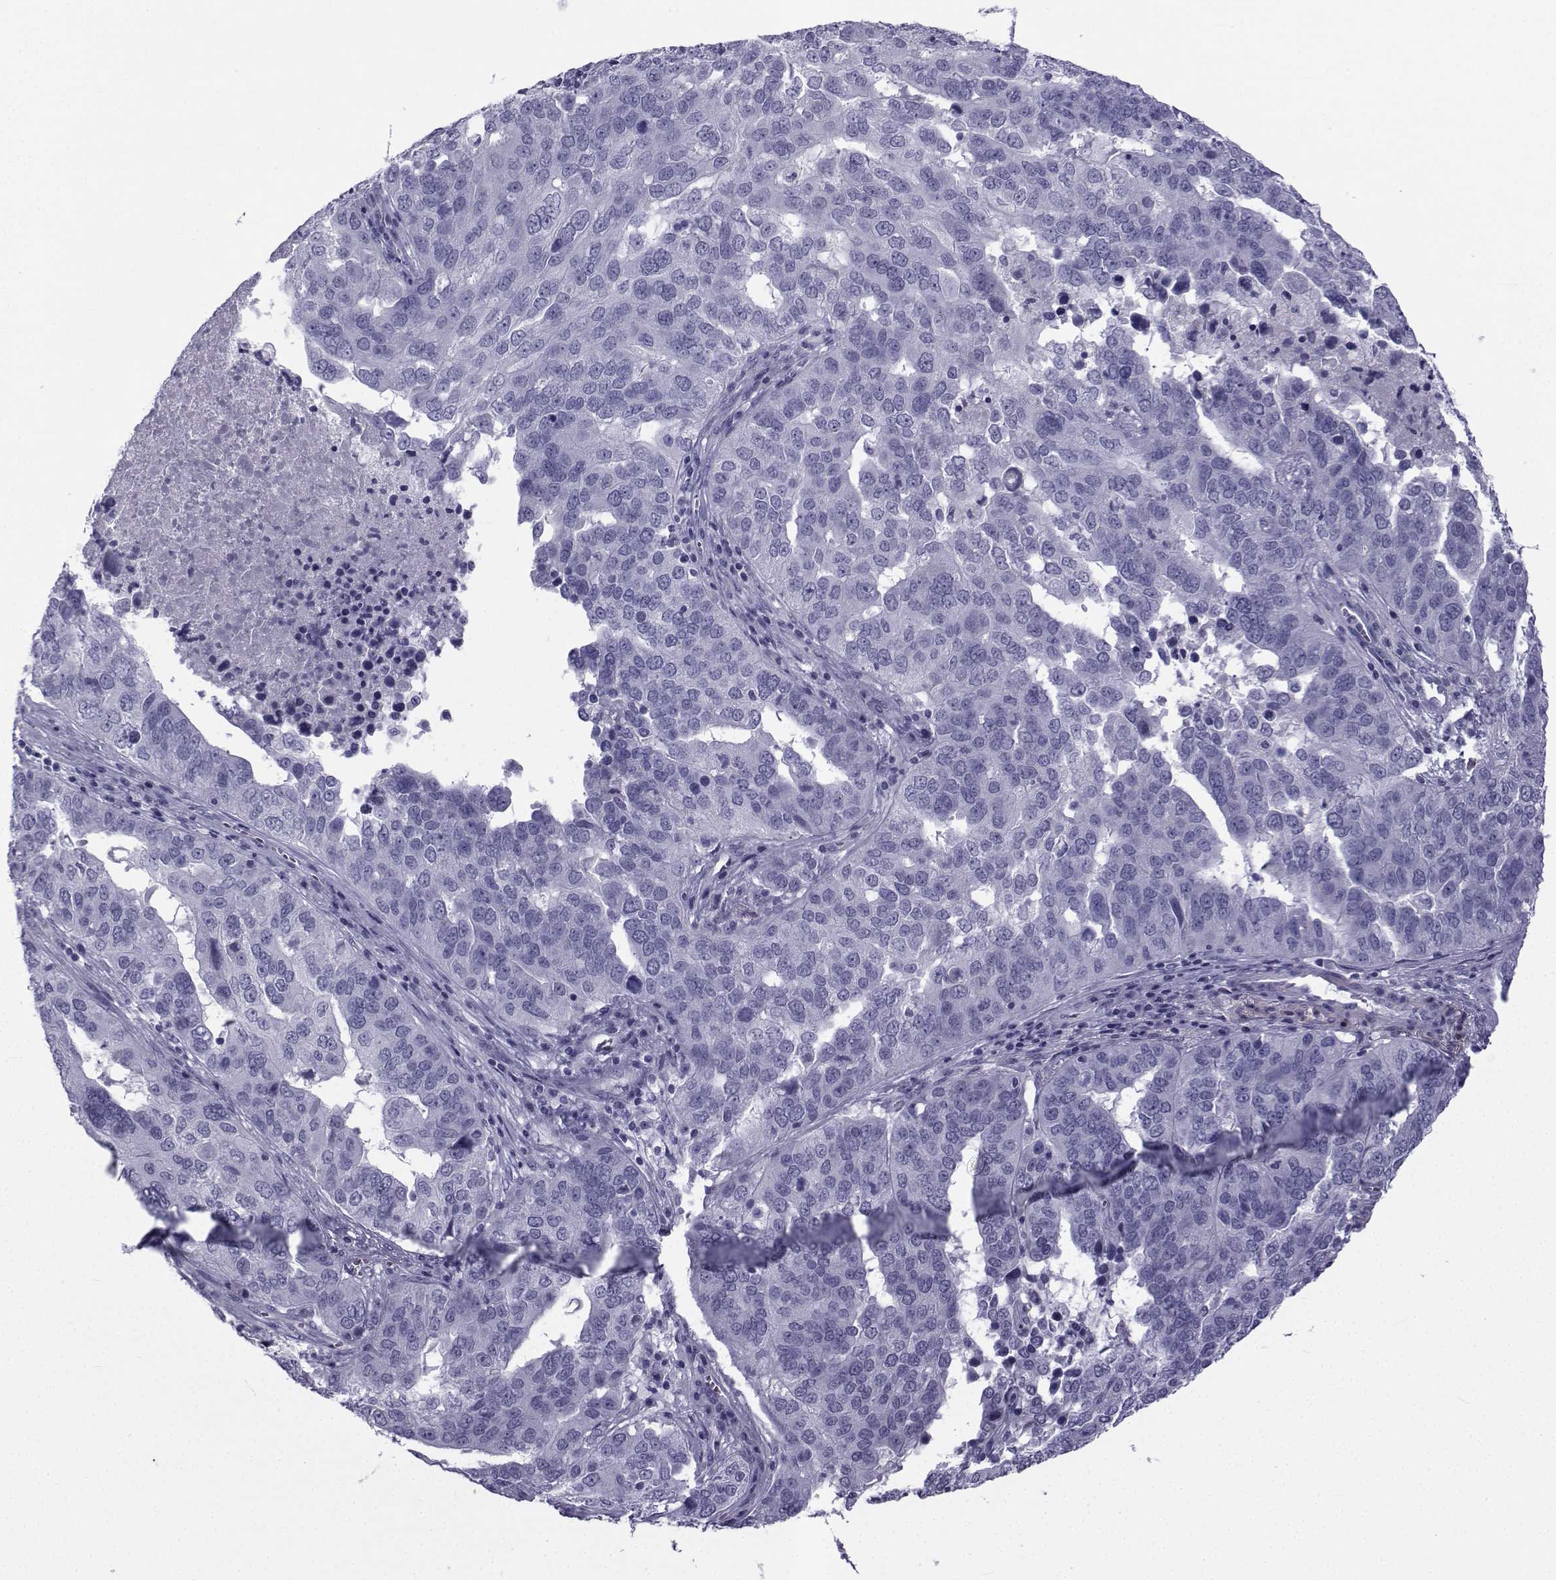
{"staining": {"intensity": "negative", "quantity": "none", "location": "none"}, "tissue": "ovarian cancer", "cell_type": "Tumor cells", "image_type": "cancer", "snomed": [{"axis": "morphology", "description": "Carcinoma, endometroid"}, {"axis": "topography", "description": "Soft tissue"}, {"axis": "topography", "description": "Ovary"}], "caption": "Human endometroid carcinoma (ovarian) stained for a protein using immunohistochemistry reveals no staining in tumor cells.", "gene": "SPANXD", "patient": {"sex": "female", "age": 52}}